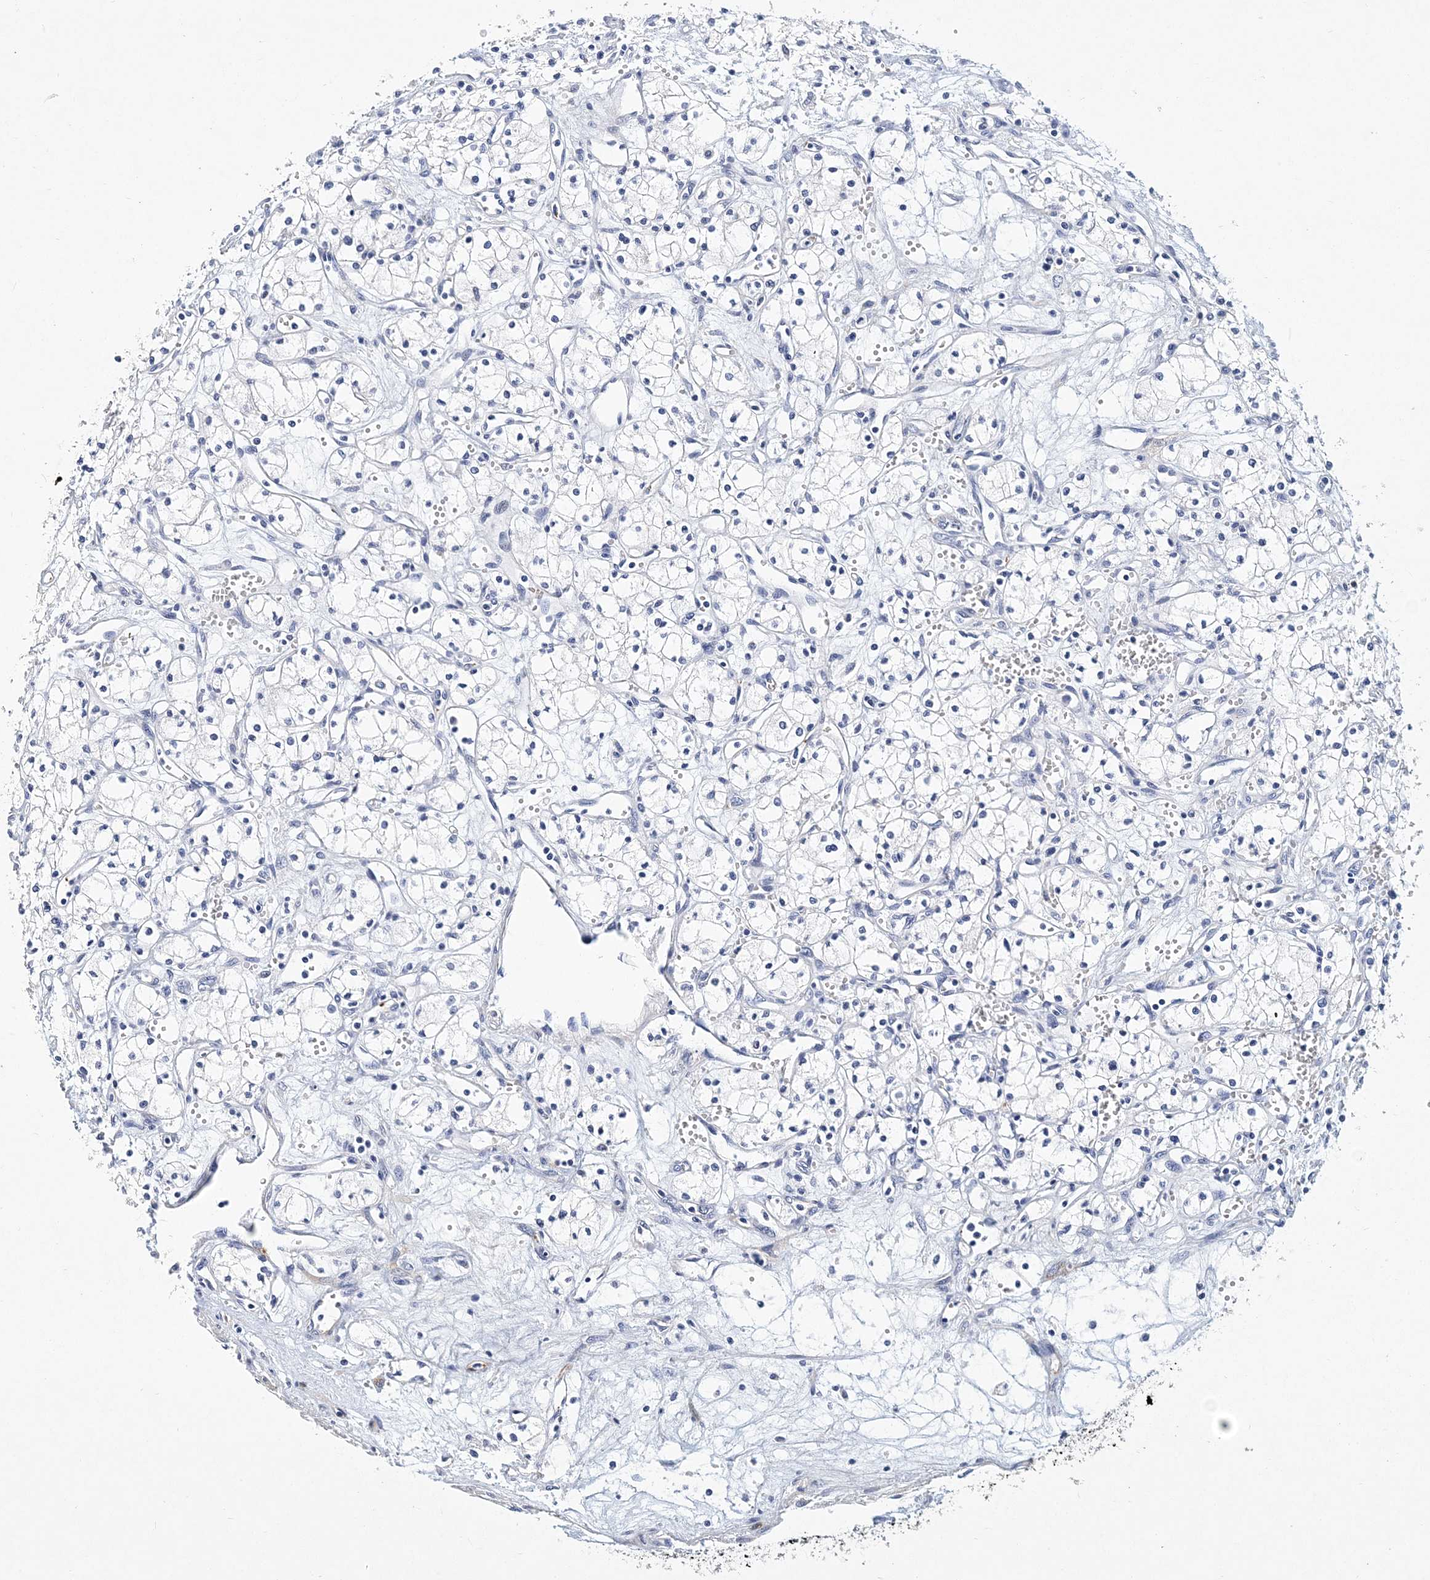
{"staining": {"intensity": "negative", "quantity": "none", "location": "none"}, "tissue": "renal cancer", "cell_type": "Tumor cells", "image_type": "cancer", "snomed": [{"axis": "morphology", "description": "Adenocarcinoma, NOS"}, {"axis": "topography", "description": "Kidney"}], "caption": "Immunohistochemical staining of renal adenocarcinoma demonstrates no significant positivity in tumor cells.", "gene": "ITGA2B", "patient": {"sex": "male", "age": 59}}